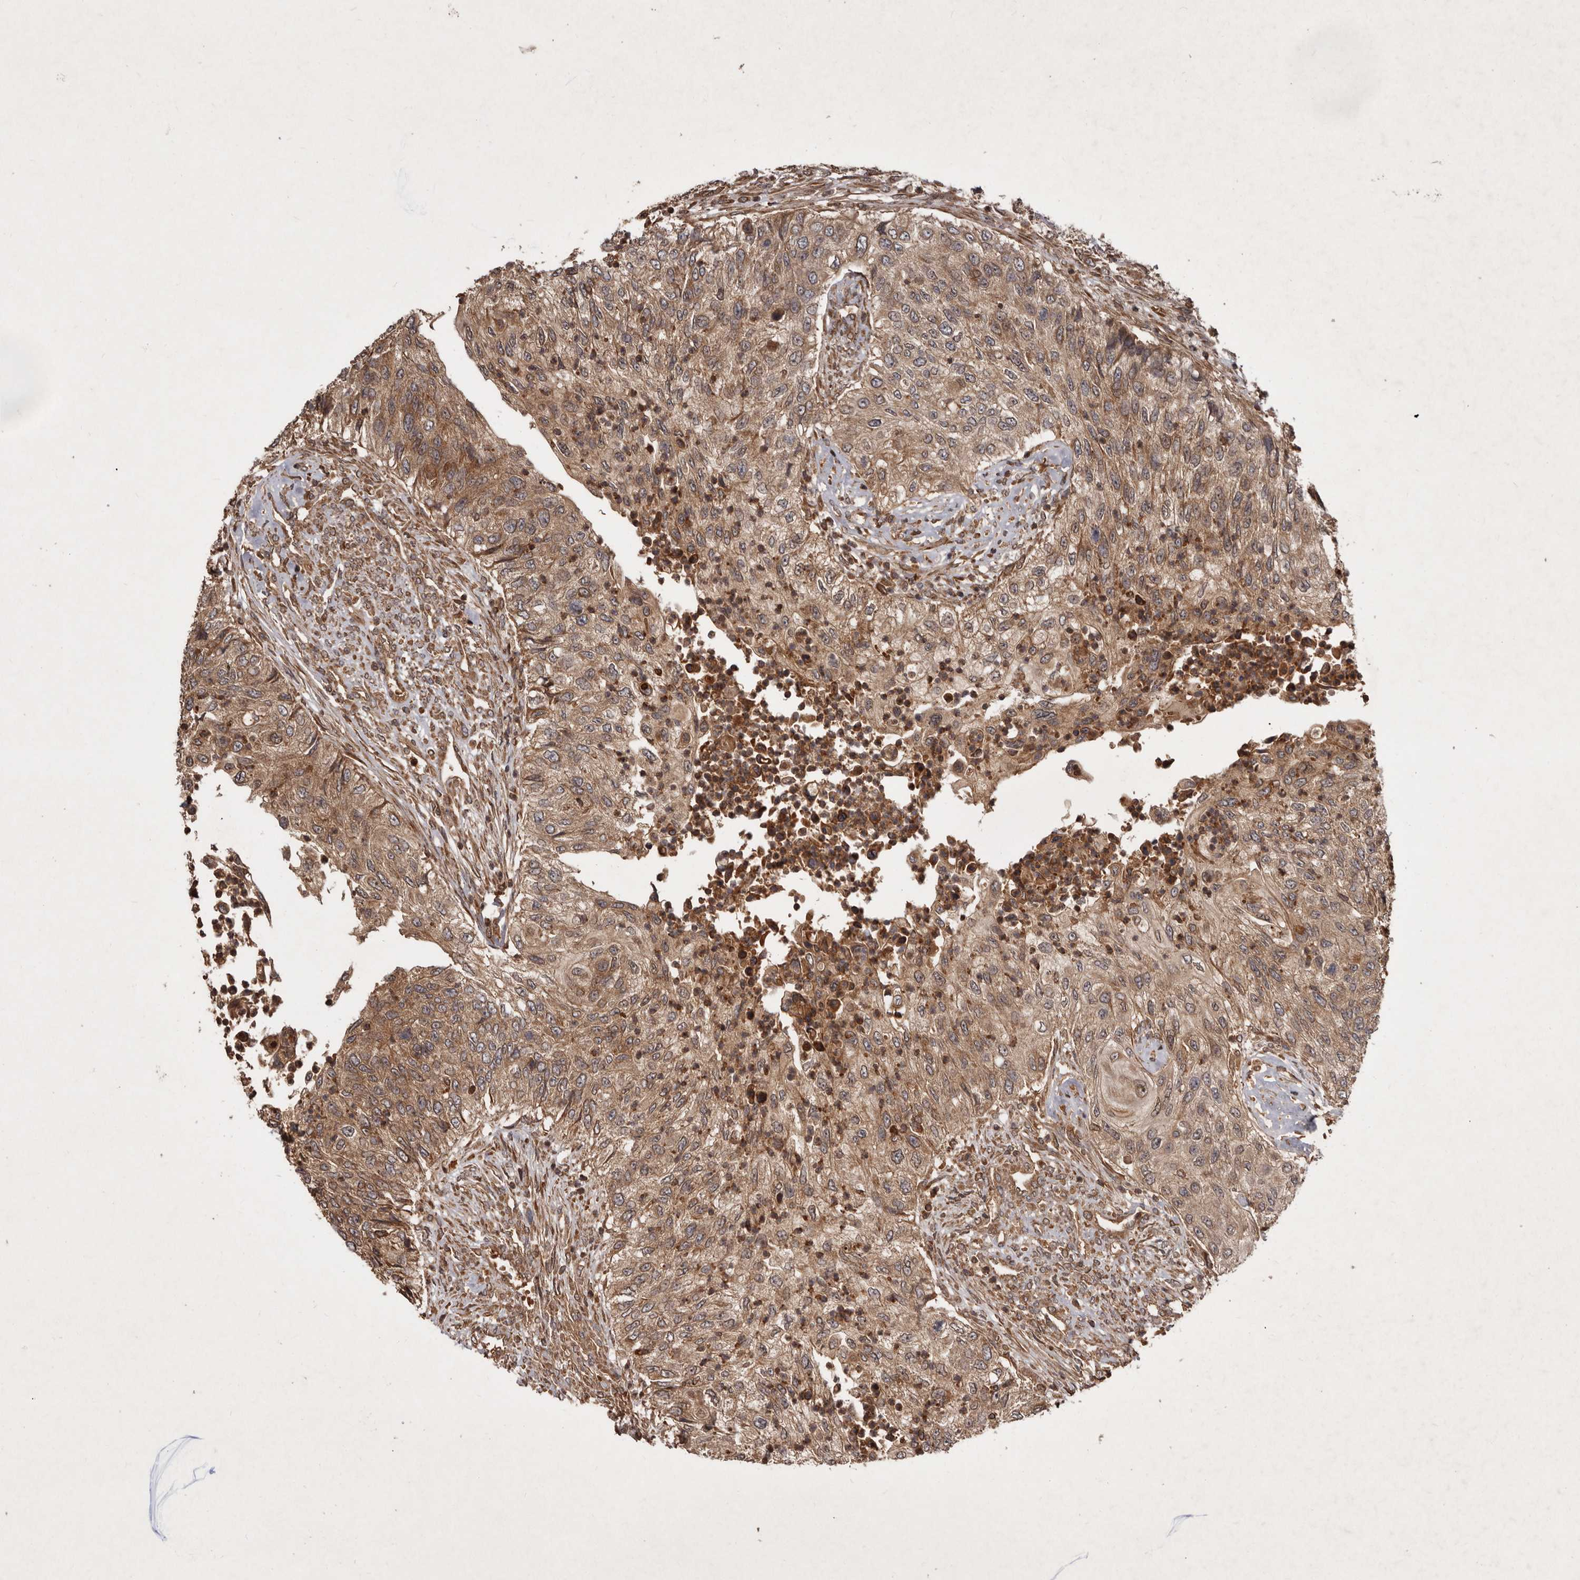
{"staining": {"intensity": "moderate", "quantity": ">75%", "location": "cytoplasmic/membranous"}, "tissue": "urothelial cancer", "cell_type": "Tumor cells", "image_type": "cancer", "snomed": [{"axis": "morphology", "description": "Urothelial carcinoma, High grade"}, {"axis": "topography", "description": "Urinary bladder"}], "caption": "High-grade urothelial carcinoma was stained to show a protein in brown. There is medium levels of moderate cytoplasmic/membranous positivity in approximately >75% of tumor cells. (DAB IHC with brightfield microscopy, high magnification).", "gene": "STK36", "patient": {"sex": "female", "age": 60}}